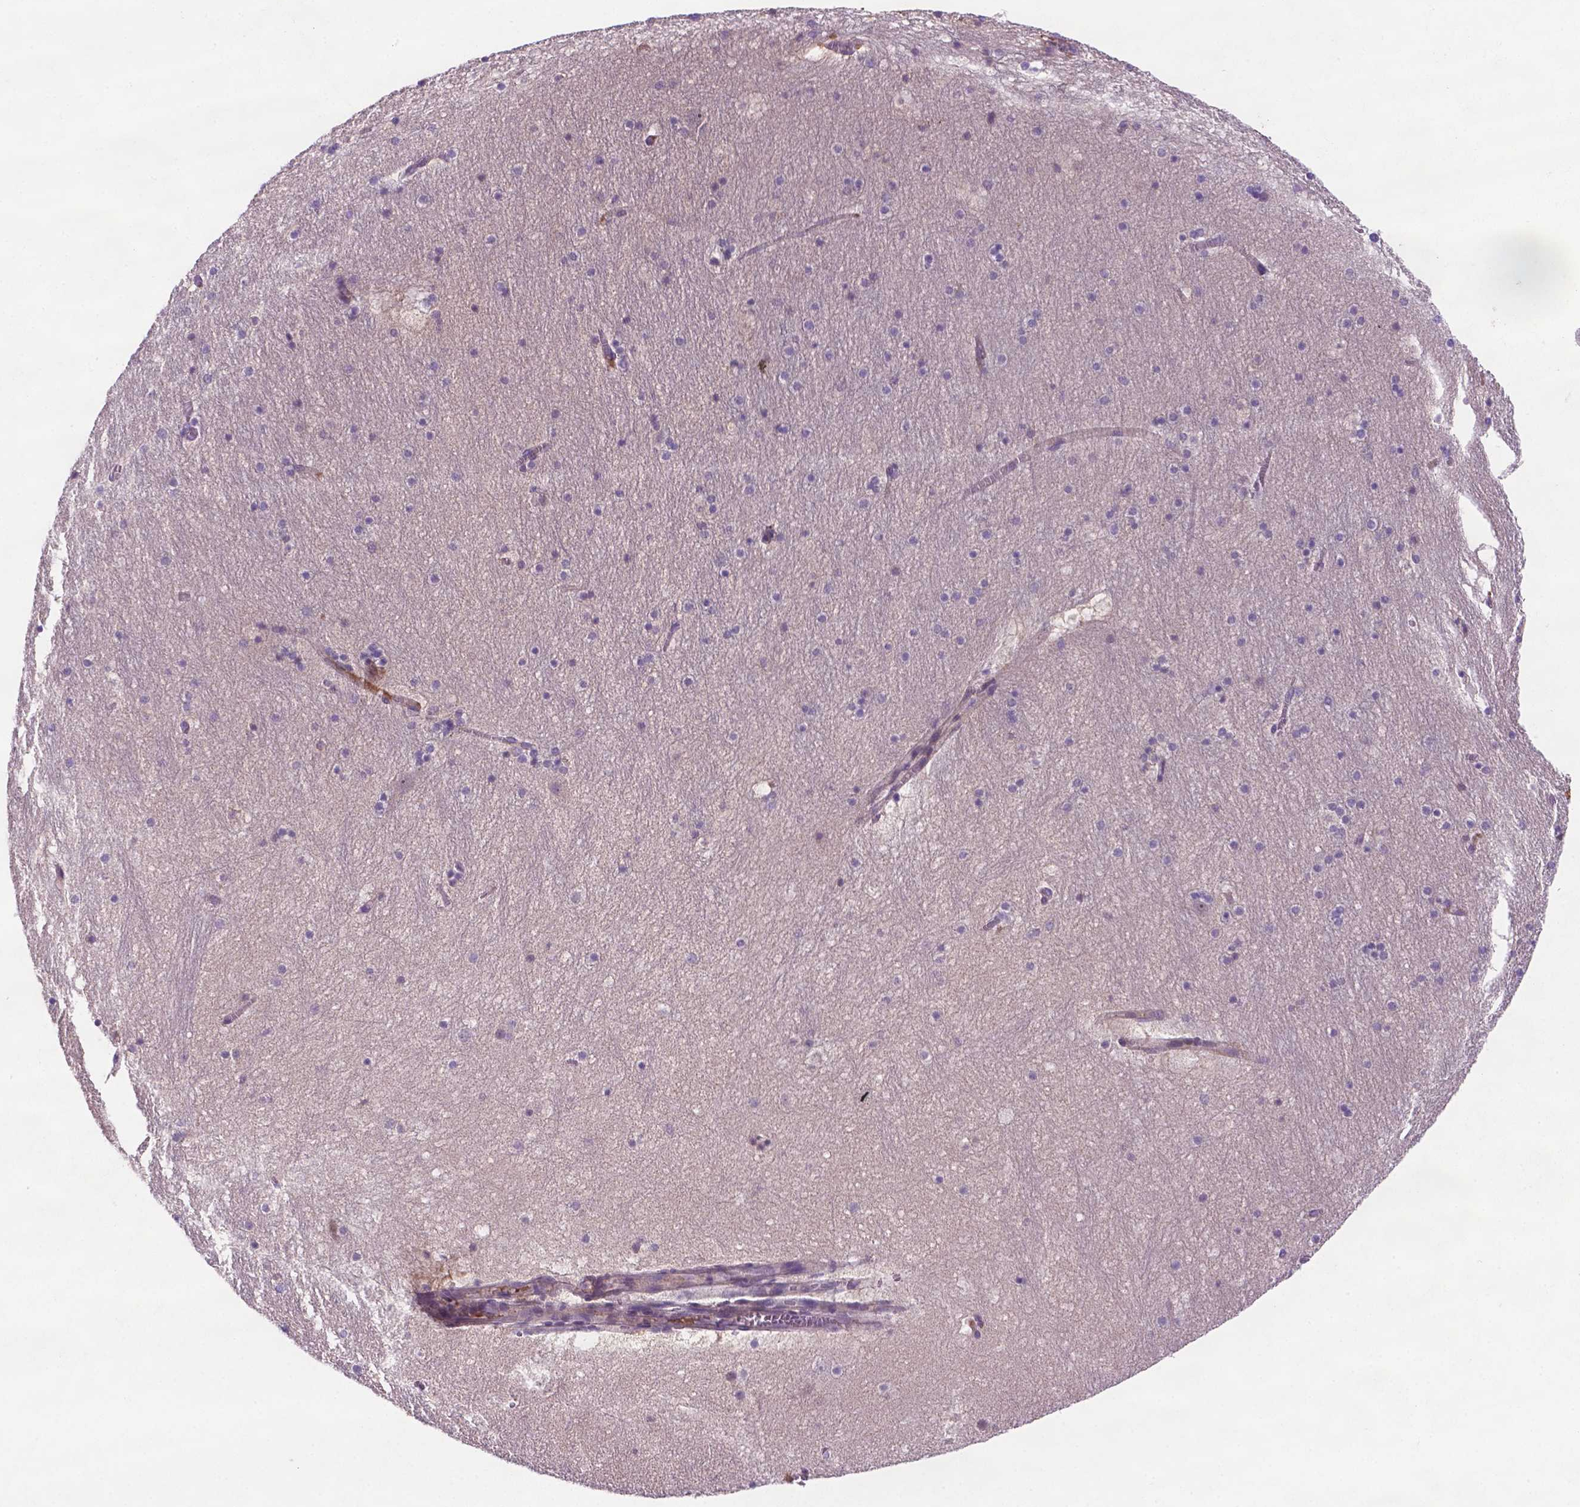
{"staining": {"intensity": "negative", "quantity": "none", "location": "none"}, "tissue": "hippocampus", "cell_type": "Glial cells", "image_type": "normal", "snomed": [{"axis": "morphology", "description": "Normal tissue, NOS"}, {"axis": "topography", "description": "Hippocampus"}], "caption": "This image is of normal hippocampus stained with immunohistochemistry to label a protein in brown with the nuclei are counter-stained blue. There is no staining in glial cells. Brightfield microscopy of immunohistochemistry (IHC) stained with DAB (3,3'-diaminobenzidine) (brown) and hematoxylin (blue), captured at high magnification.", "gene": "TM4SF20", "patient": {"sex": "male", "age": 45}}